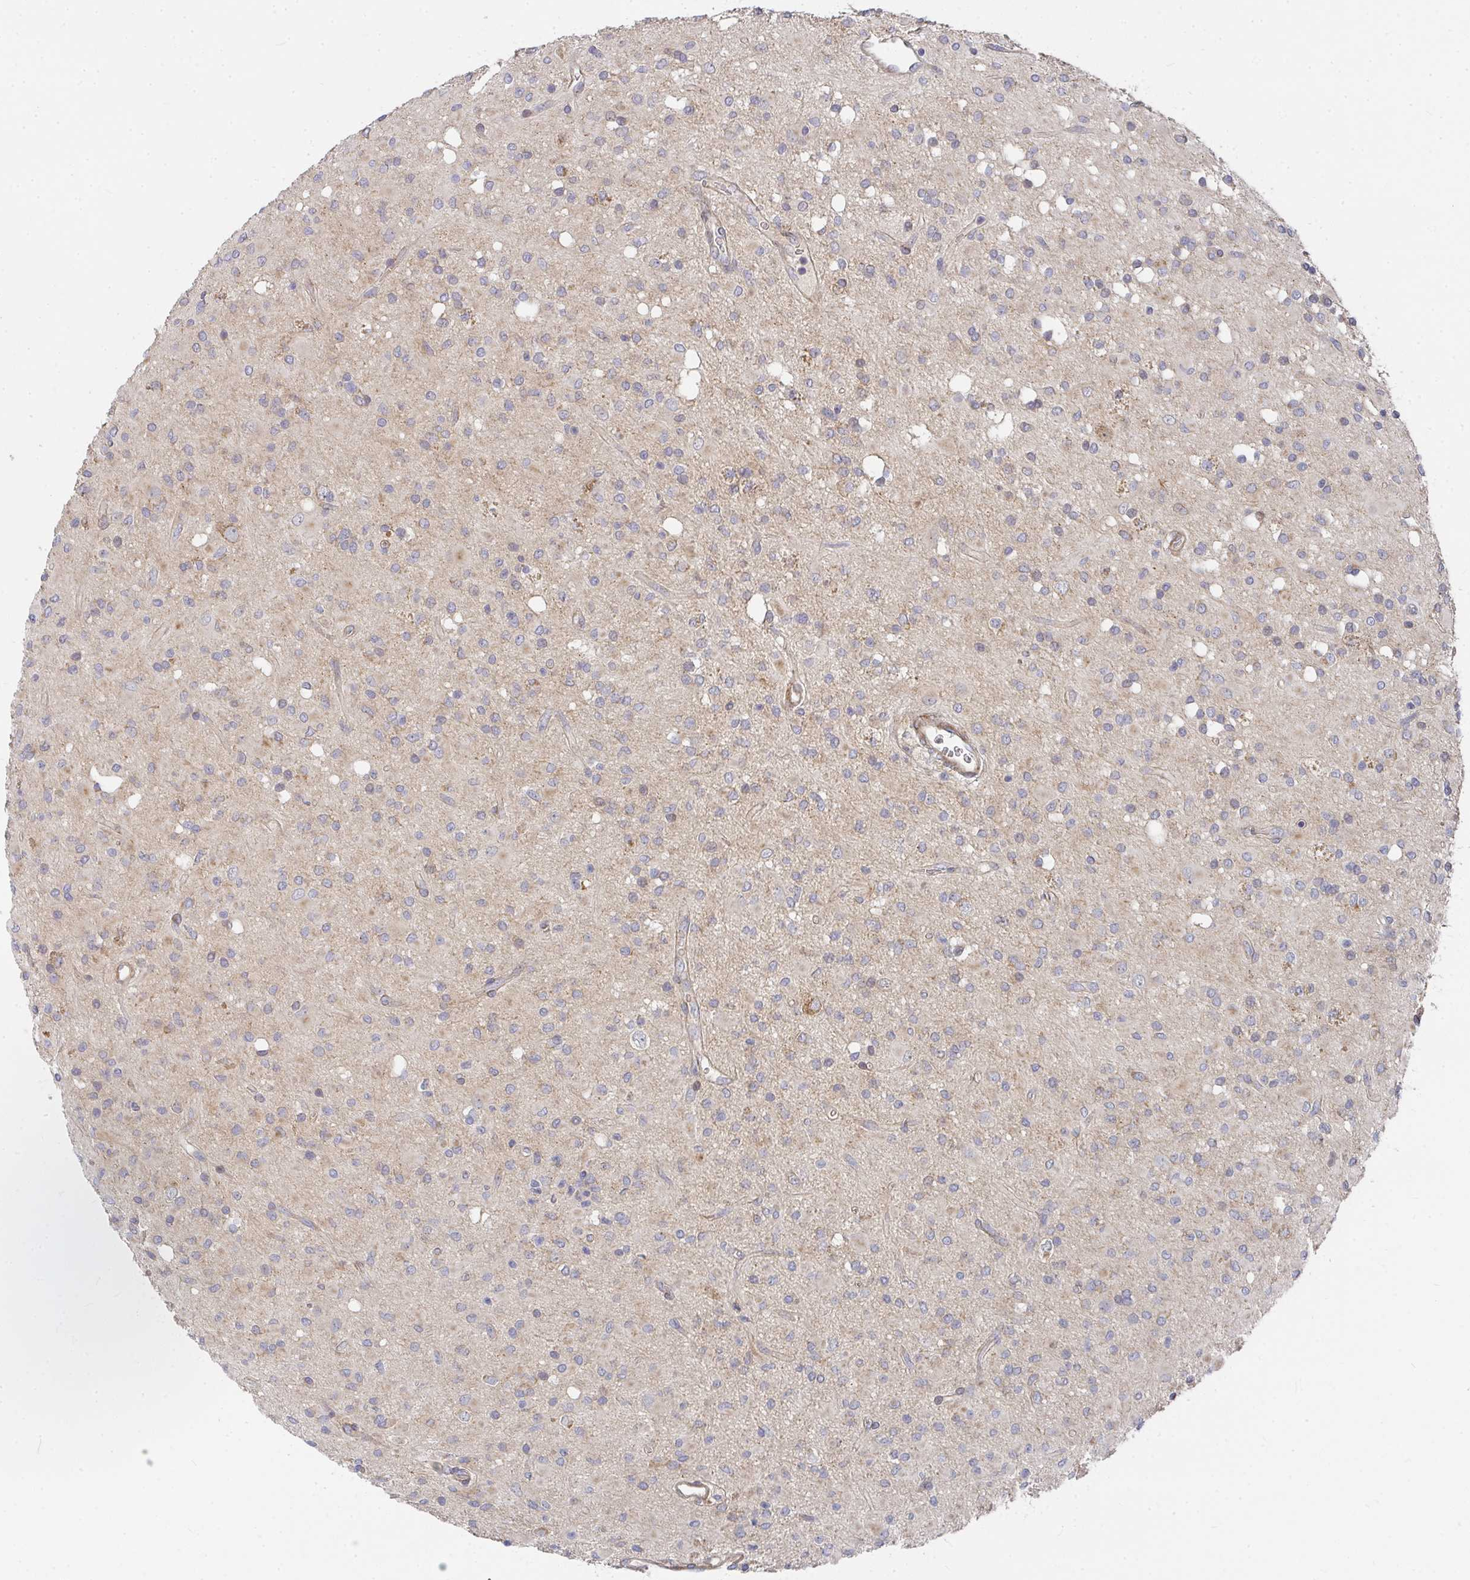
{"staining": {"intensity": "moderate", "quantity": "<25%", "location": "cytoplasmic/membranous"}, "tissue": "glioma", "cell_type": "Tumor cells", "image_type": "cancer", "snomed": [{"axis": "morphology", "description": "Glioma, malignant, Low grade"}, {"axis": "topography", "description": "Brain"}], "caption": "Glioma tissue exhibits moderate cytoplasmic/membranous expression in approximately <25% of tumor cells, visualized by immunohistochemistry.", "gene": "RHEBL1", "patient": {"sex": "female", "age": 33}}